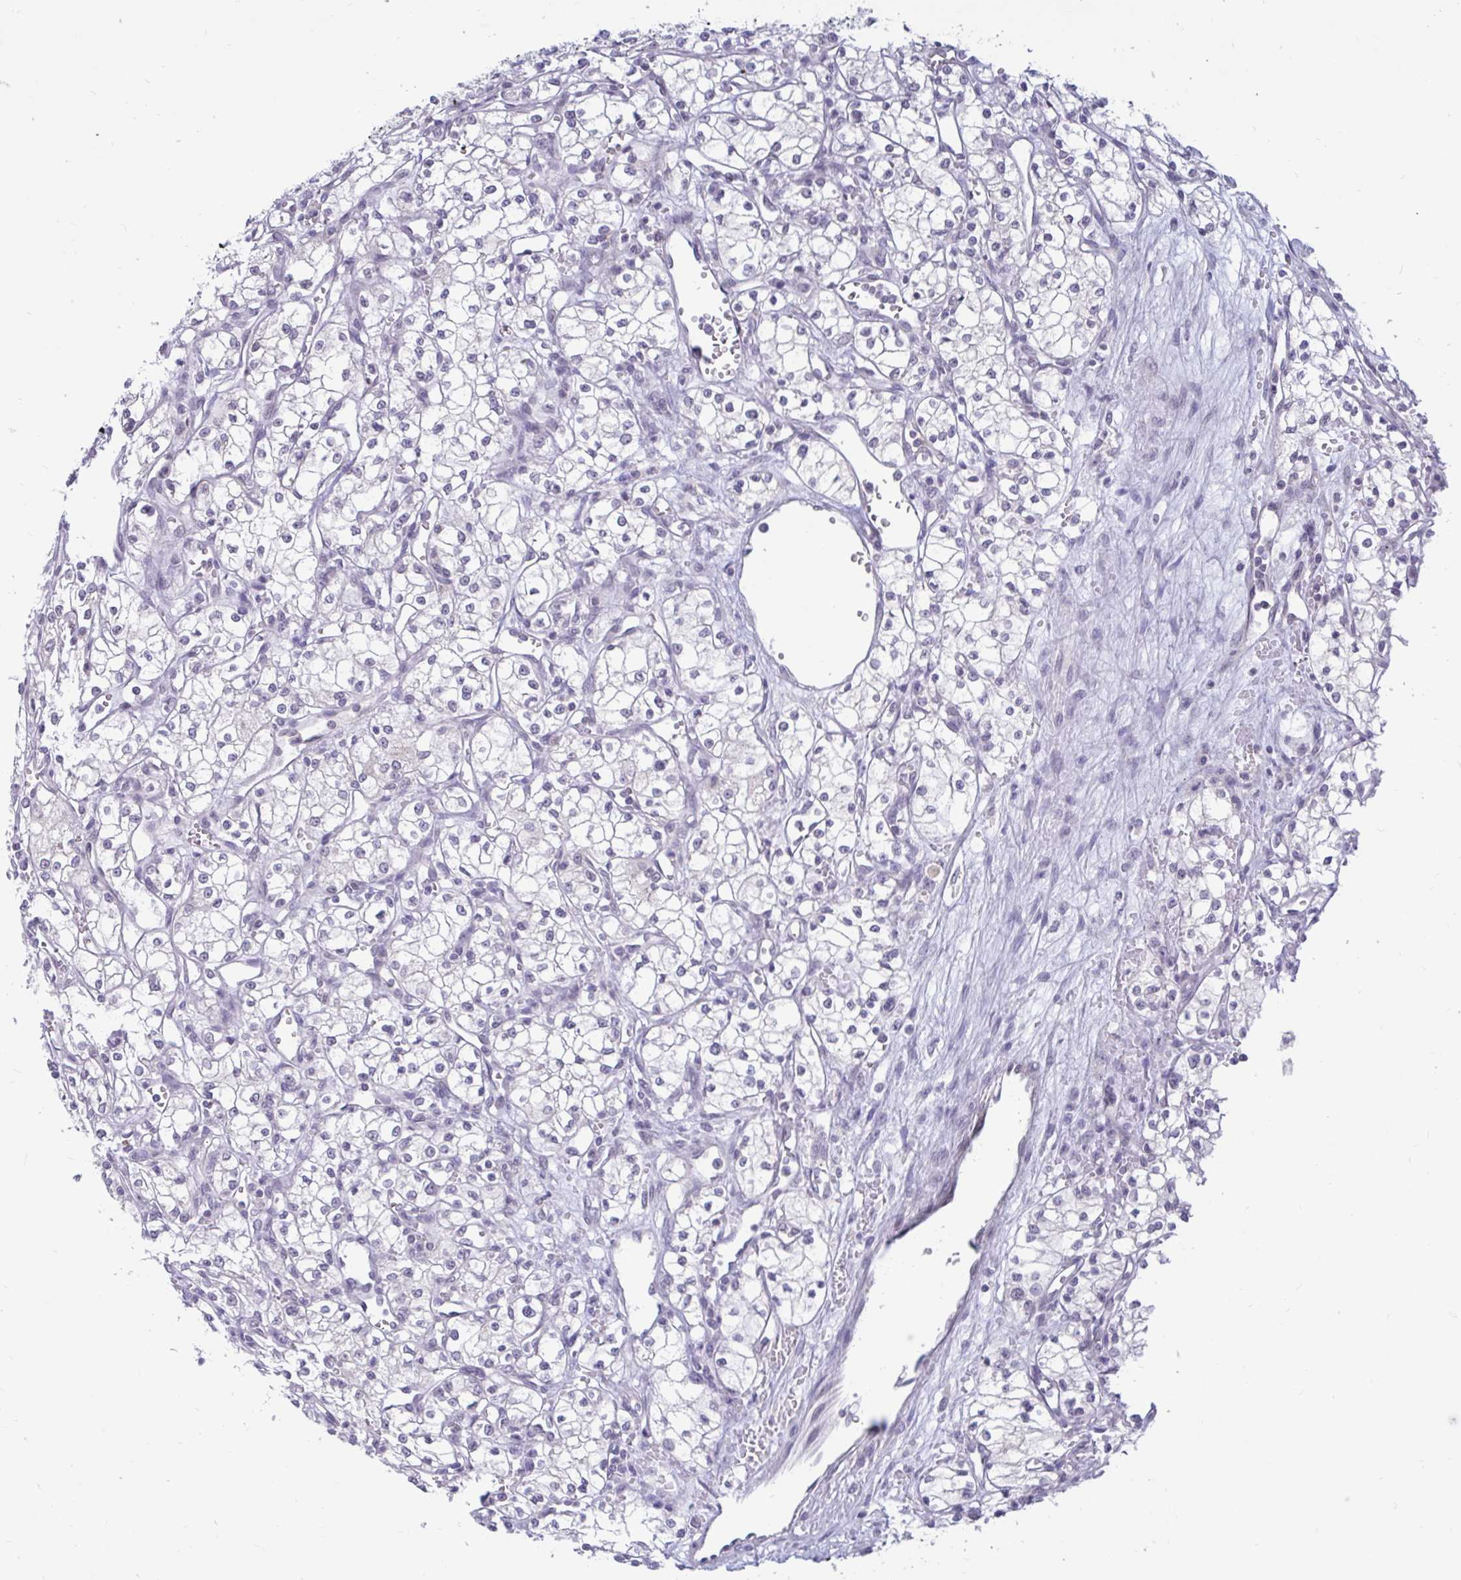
{"staining": {"intensity": "negative", "quantity": "none", "location": "none"}, "tissue": "renal cancer", "cell_type": "Tumor cells", "image_type": "cancer", "snomed": [{"axis": "morphology", "description": "Adenocarcinoma, NOS"}, {"axis": "topography", "description": "Kidney"}], "caption": "Immunohistochemistry photomicrograph of neoplastic tissue: renal adenocarcinoma stained with DAB demonstrates no significant protein positivity in tumor cells.", "gene": "ARPP19", "patient": {"sex": "male", "age": 59}}